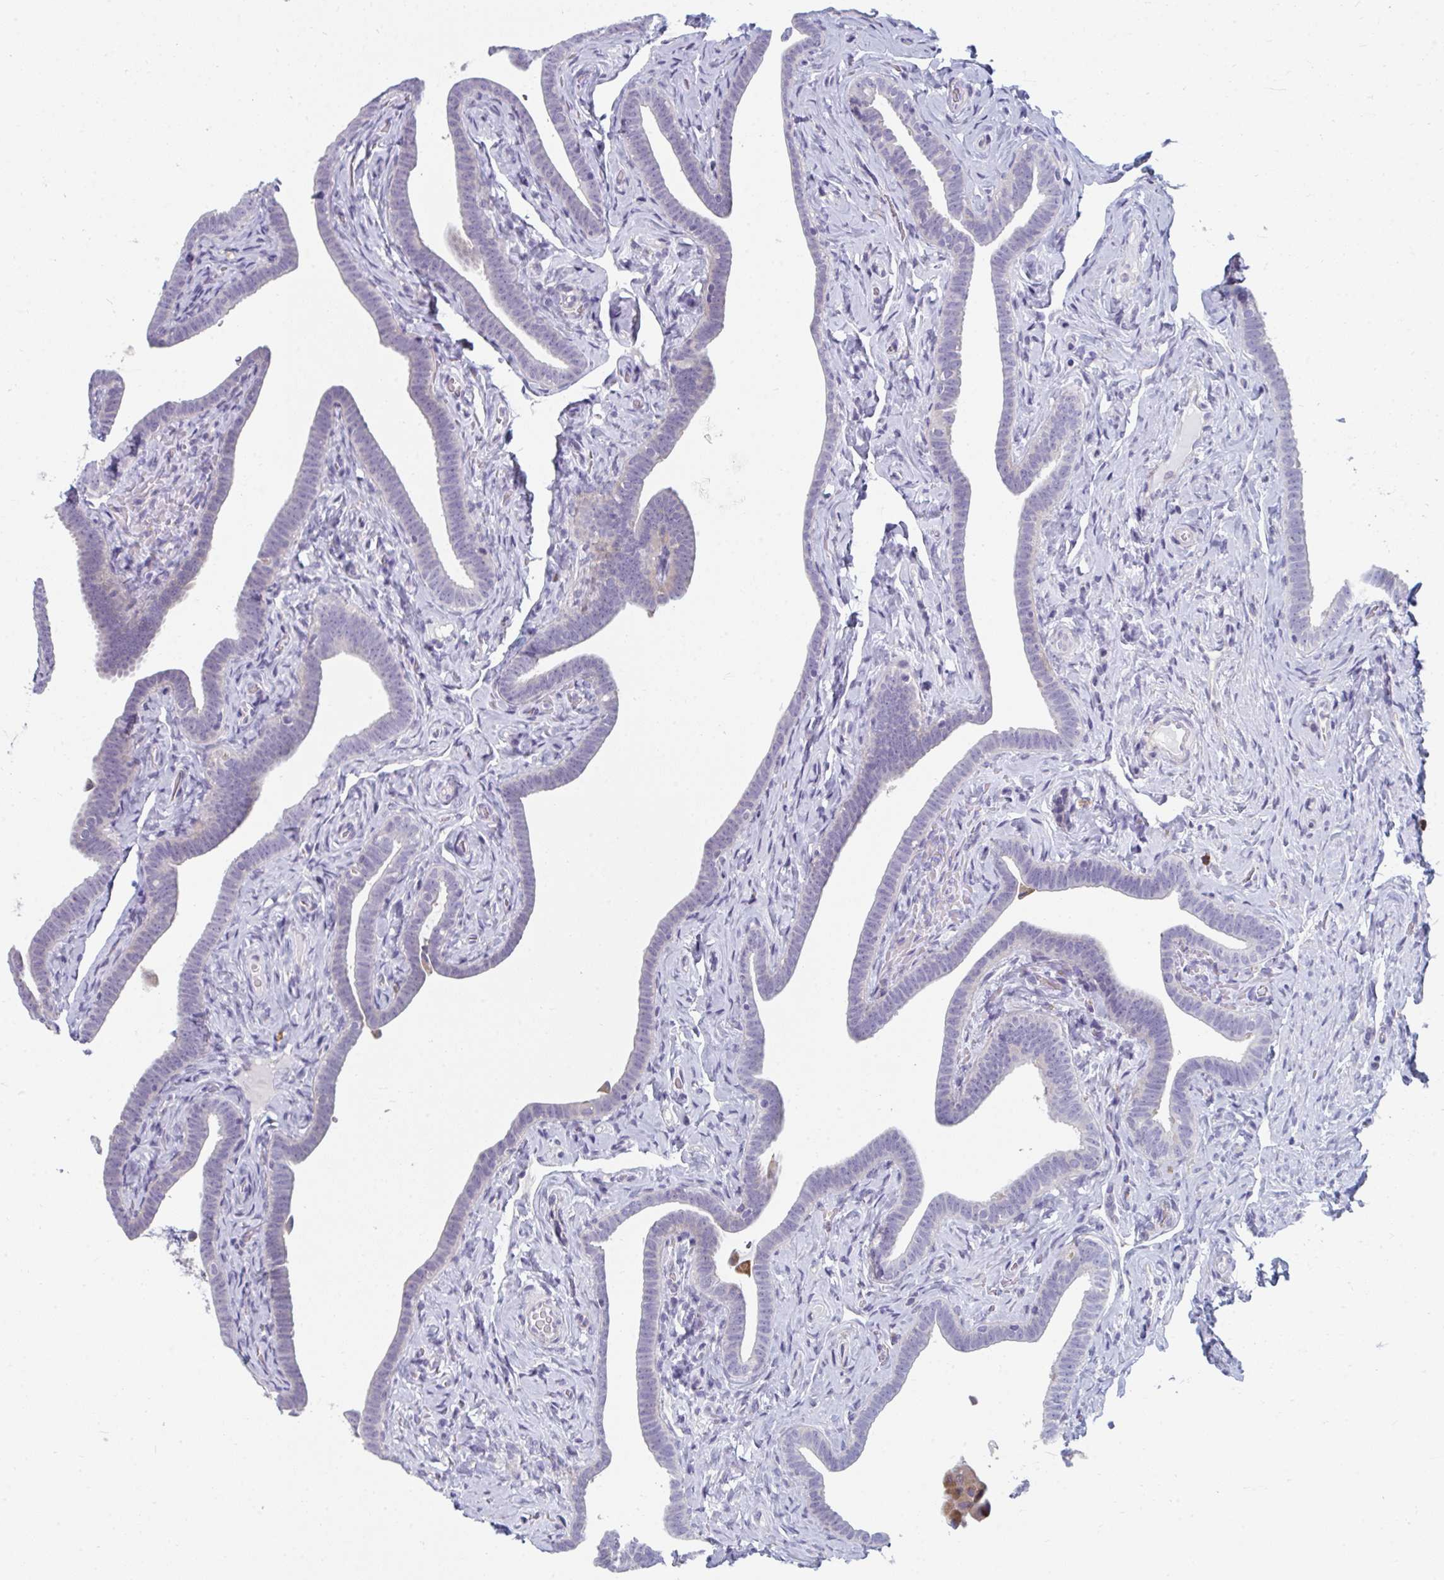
{"staining": {"intensity": "negative", "quantity": "none", "location": "none"}, "tissue": "fallopian tube", "cell_type": "Glandular cells", "image_type": "normal", "snomed": [{"axis": "morphology", "description": "Normal tissue, NOS"}, {"axis": "topography", "description": "Fallopian tube"}], "caption": "Immunohistochemistry (IHC) of benign fallopian tube demonstrates no expression in glandular cells.", "gene": "EIF1AD", "patient": {"sex": "female", "age": 69}}